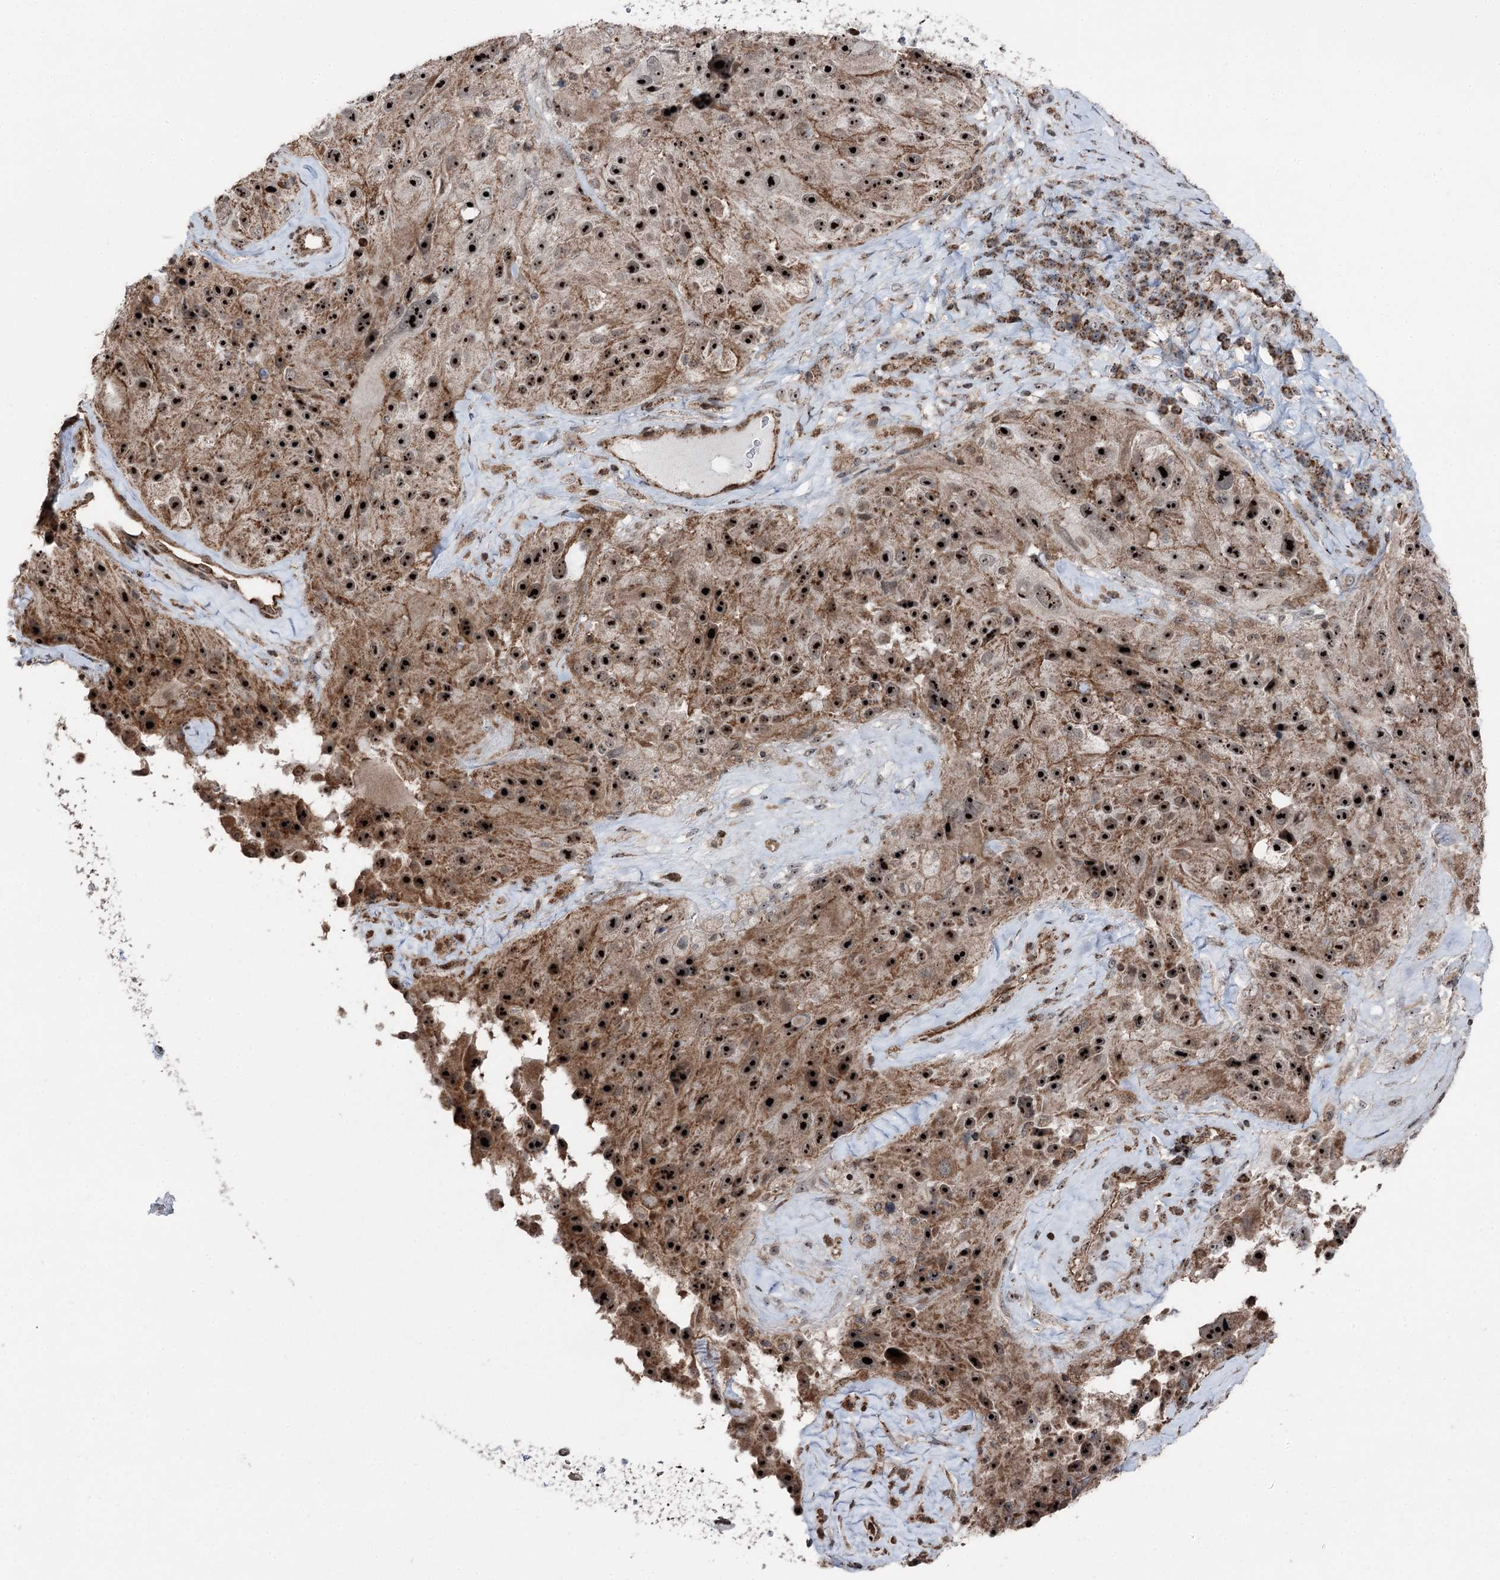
{"staining": {"intensity": "strong", "quantity": ">75%", "location": "cytoplasmic/membranous,nuclear"}, "tissue": "melanoma", "cell_type": "Tumor cells", "image_type": "cancer", "snomed": [{"axis": "morphology", "description": "Malignant melanoma, Metastatic site"}, {"axis": "topography", "description": "Lymph node"}], "caption": "Immunohistochemical staining of malignant melanoma (metastatic site) exhibits high levels of strong cytoplasmic/membranous and nuclear protein staining in about >75% of tumor cells. (DAB = brown stain, brightfield microscopy at high magnification).", "gene": "STEEP1", "patient": {"sex": "male", "age": 62}}